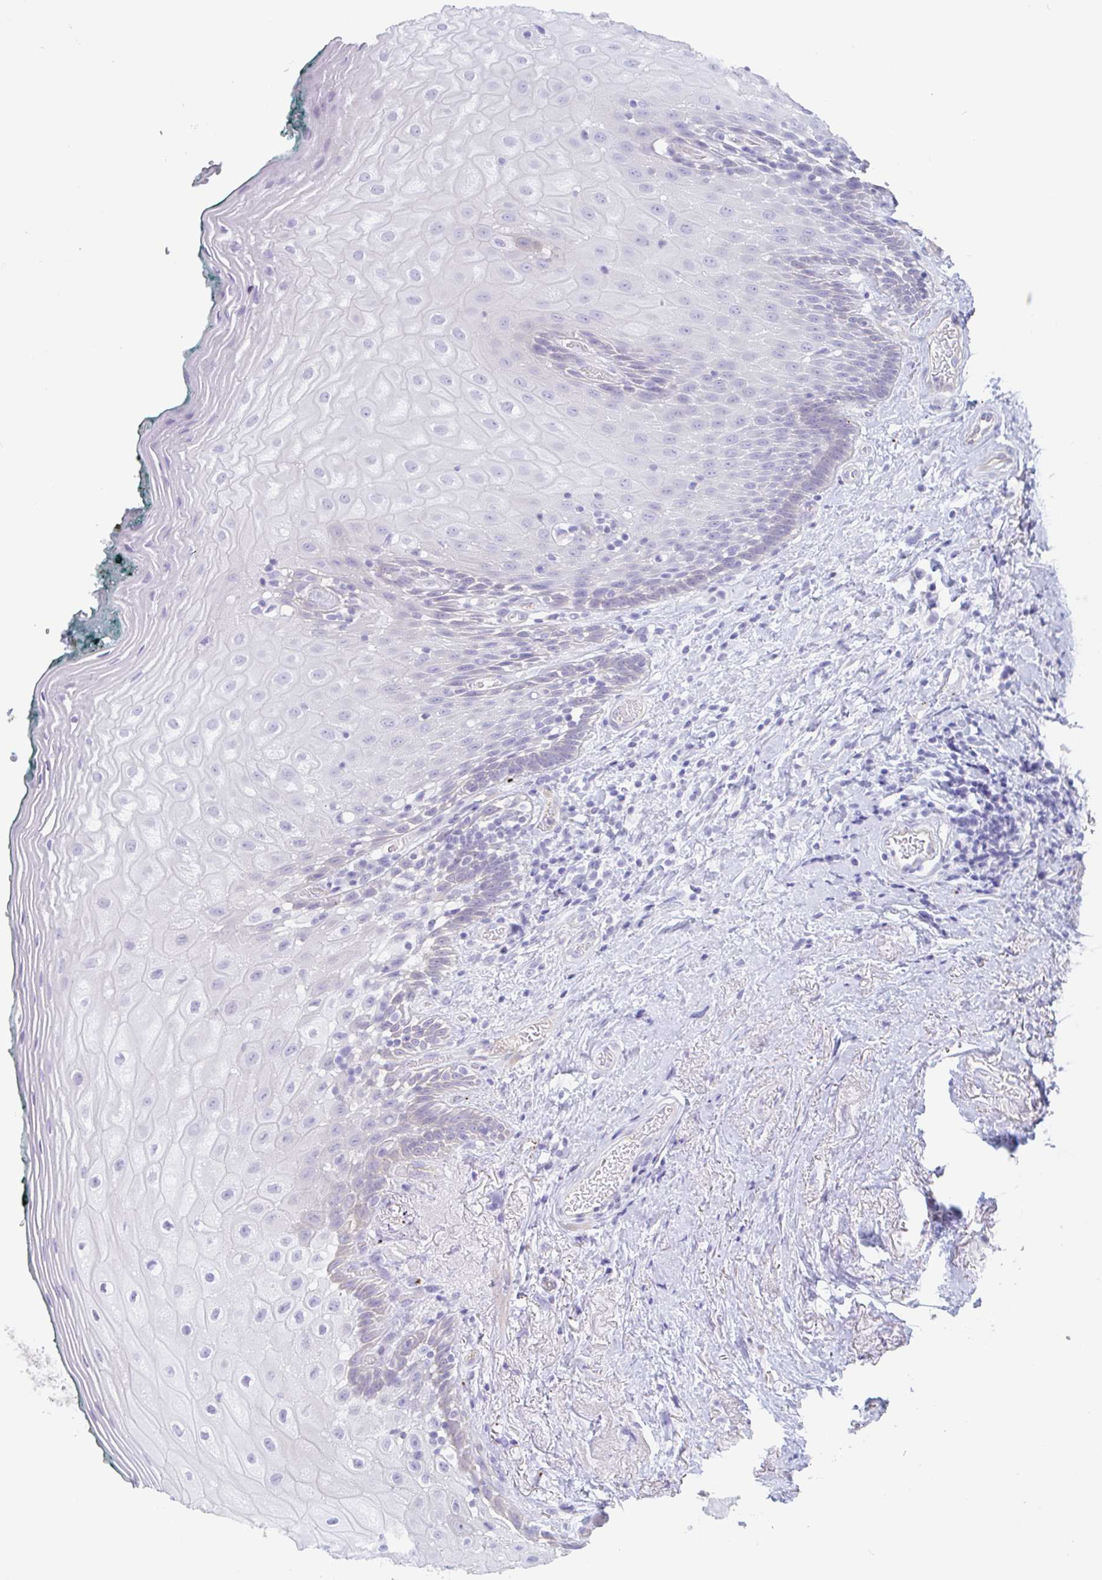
{"staining": {"intensity": "negative", "quantity": "none", "location": "none"}, "tissue": "oral mucosa", "cell_type": "Squamous epithelial cells", "image_type": "normal", "snomed": [{"axis": "morphology", "description": "Normal tissue, NOS"}, {"axis": "morphology", "description": "Squamous cell carcinoma, NOS"}, {"axis": "topography", "description": "Oral tissue"}, {"axis": "topography", "description": "Head-Neck"}], "caption": "This is an immunohistochemistry micrograph of unremarkable human oral mucosa. There is no expression in squamous epithelial cells.", "gene": "LENG9", "patient": {"sex": "male", "age": 64}}